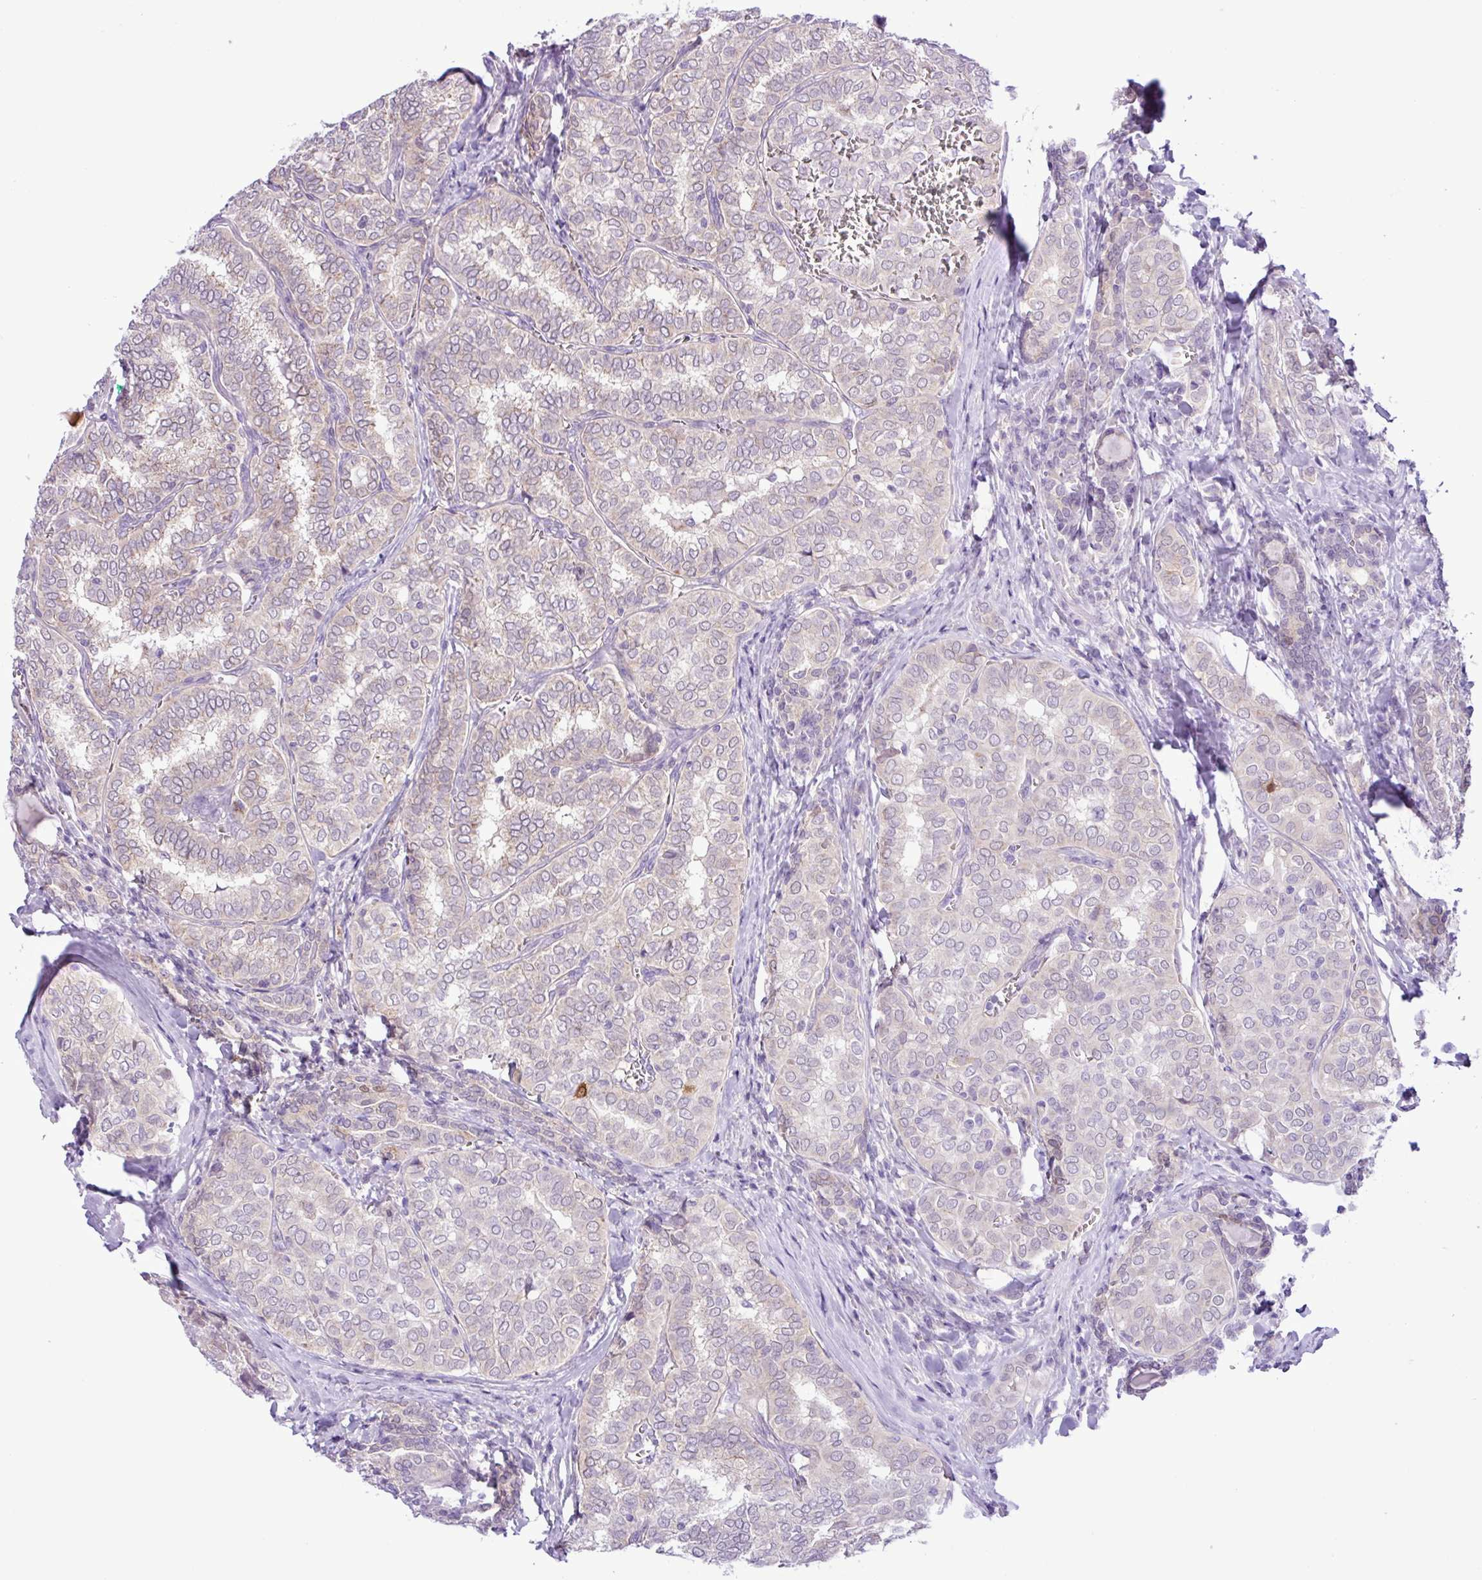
{"staining": {"intensity": "weak", "quantity": "25%-75%", "location": "cytoplasmic/membranous"}, "tissue": "thyroid cancer", "cell_type": "Tumor cells", "image_type": "cancer", "snomed": [{"axis": "morphology", "description": "Papillary adenocarcinoma, NOS"}, {"axis": "topography", "description": "Thyroid gland"}], "caption": "This is an image of IHC staining of thyroid papillary adenocarcinoma, which shows weak staining in the cytoplasmic/membranous of tumor cells.", "gene": "TONSL", "patient": {"sex": "female", "age": 30}}